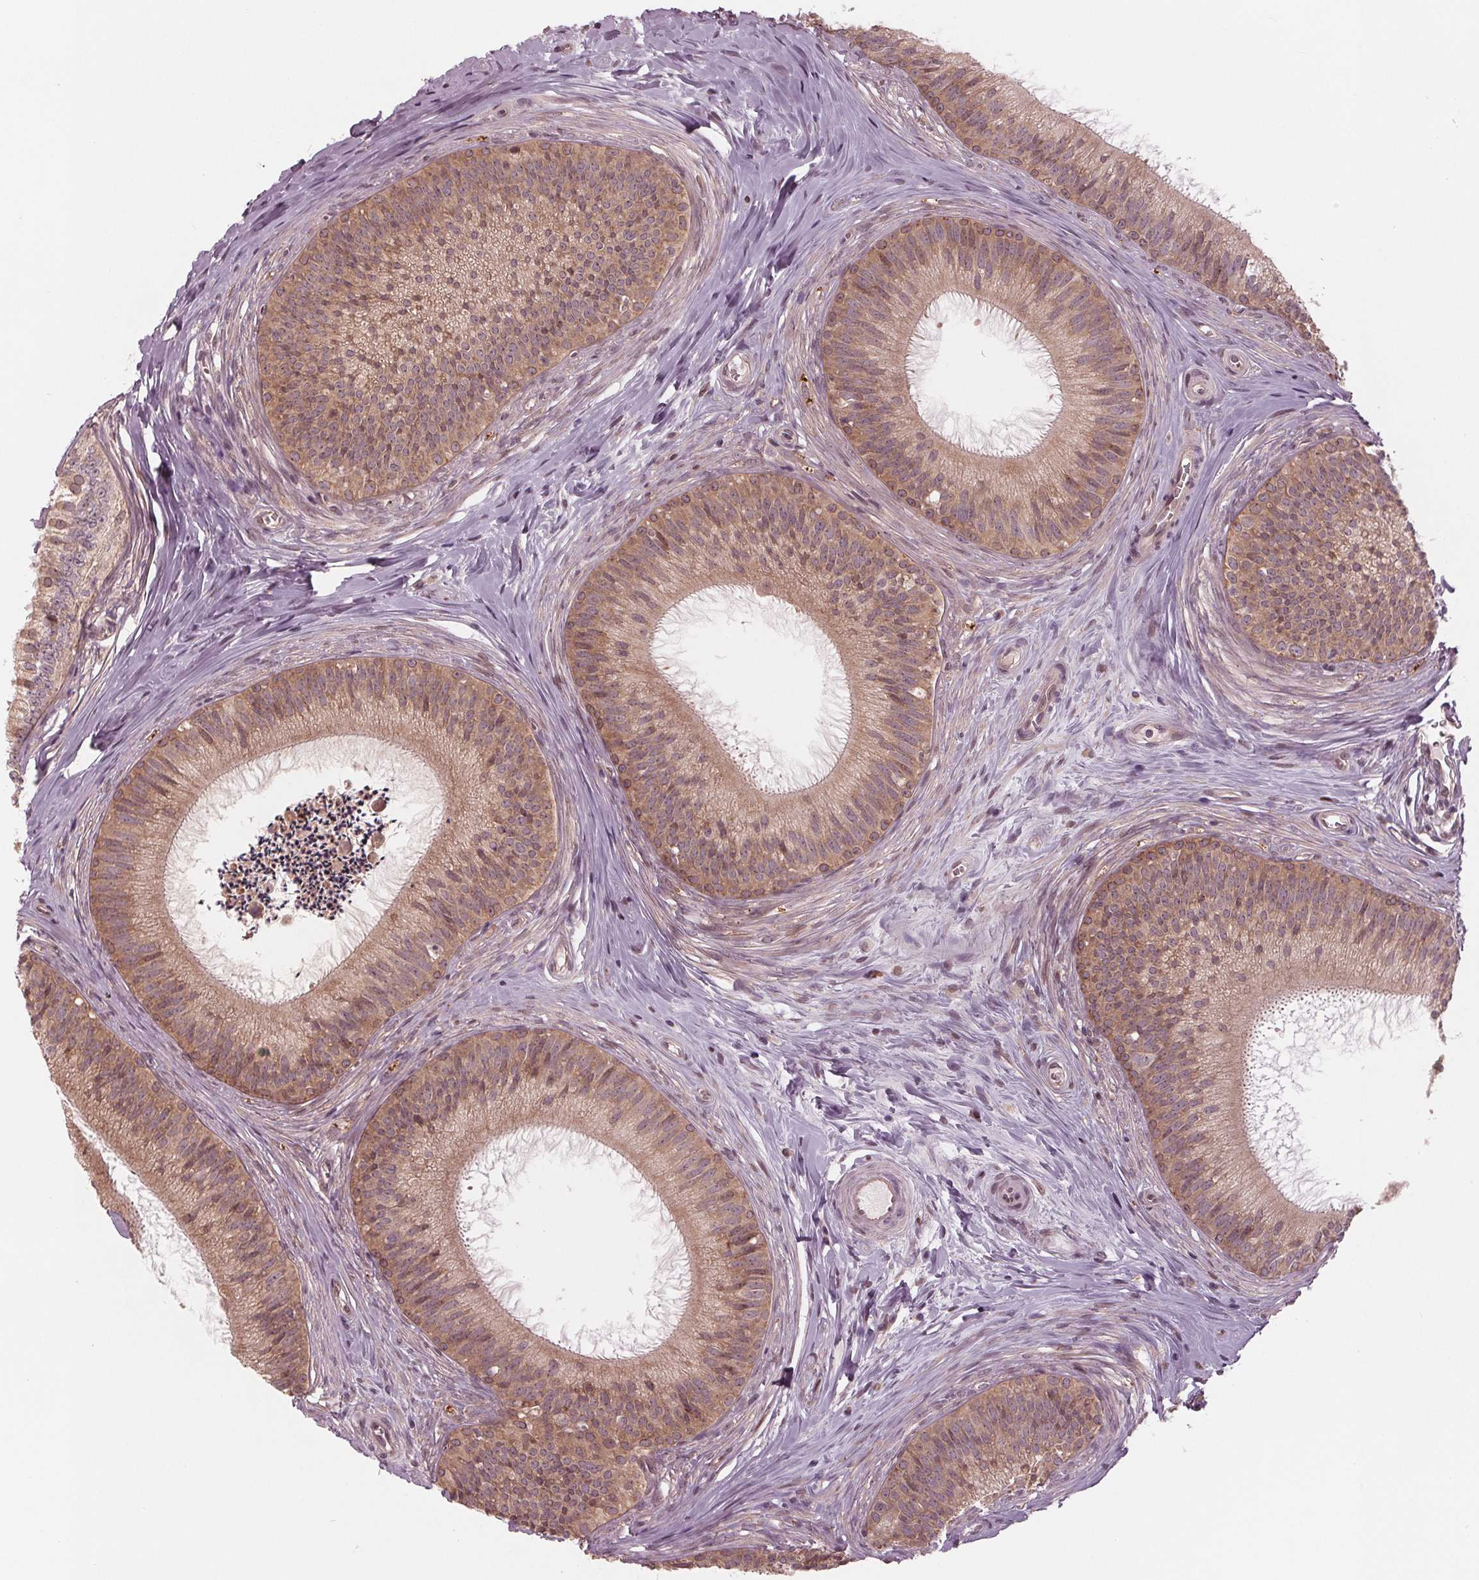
{"staining": {"intensity": "moderate", "quantity": "25%-75%", "location": "cytoplasmic/membranous,nuclear"}, "tissue": "epididymis", "cell_type": "Glandular cells", "image_type": "normal", "snomed": [{"axis": "morphology", "description": "Normal tissue, NOS"}, {"axis": "topography", "description": "Epididymis"}], "caption": "Immunohistochemical staining of unremarkable human epididymis reveals 25%-75% levels of moderate cytoplasmic/membranous,nuclear protein expression in about 25%-75% of glandular cells. The staining was performed using DAB (3,3'-diaminobenzidine), with brown indicating positive protein expression. Nuclei are stained blue with hematoxylin.", "gene": "ZNF471", "patient": {"sex": "male", "age": 24}}